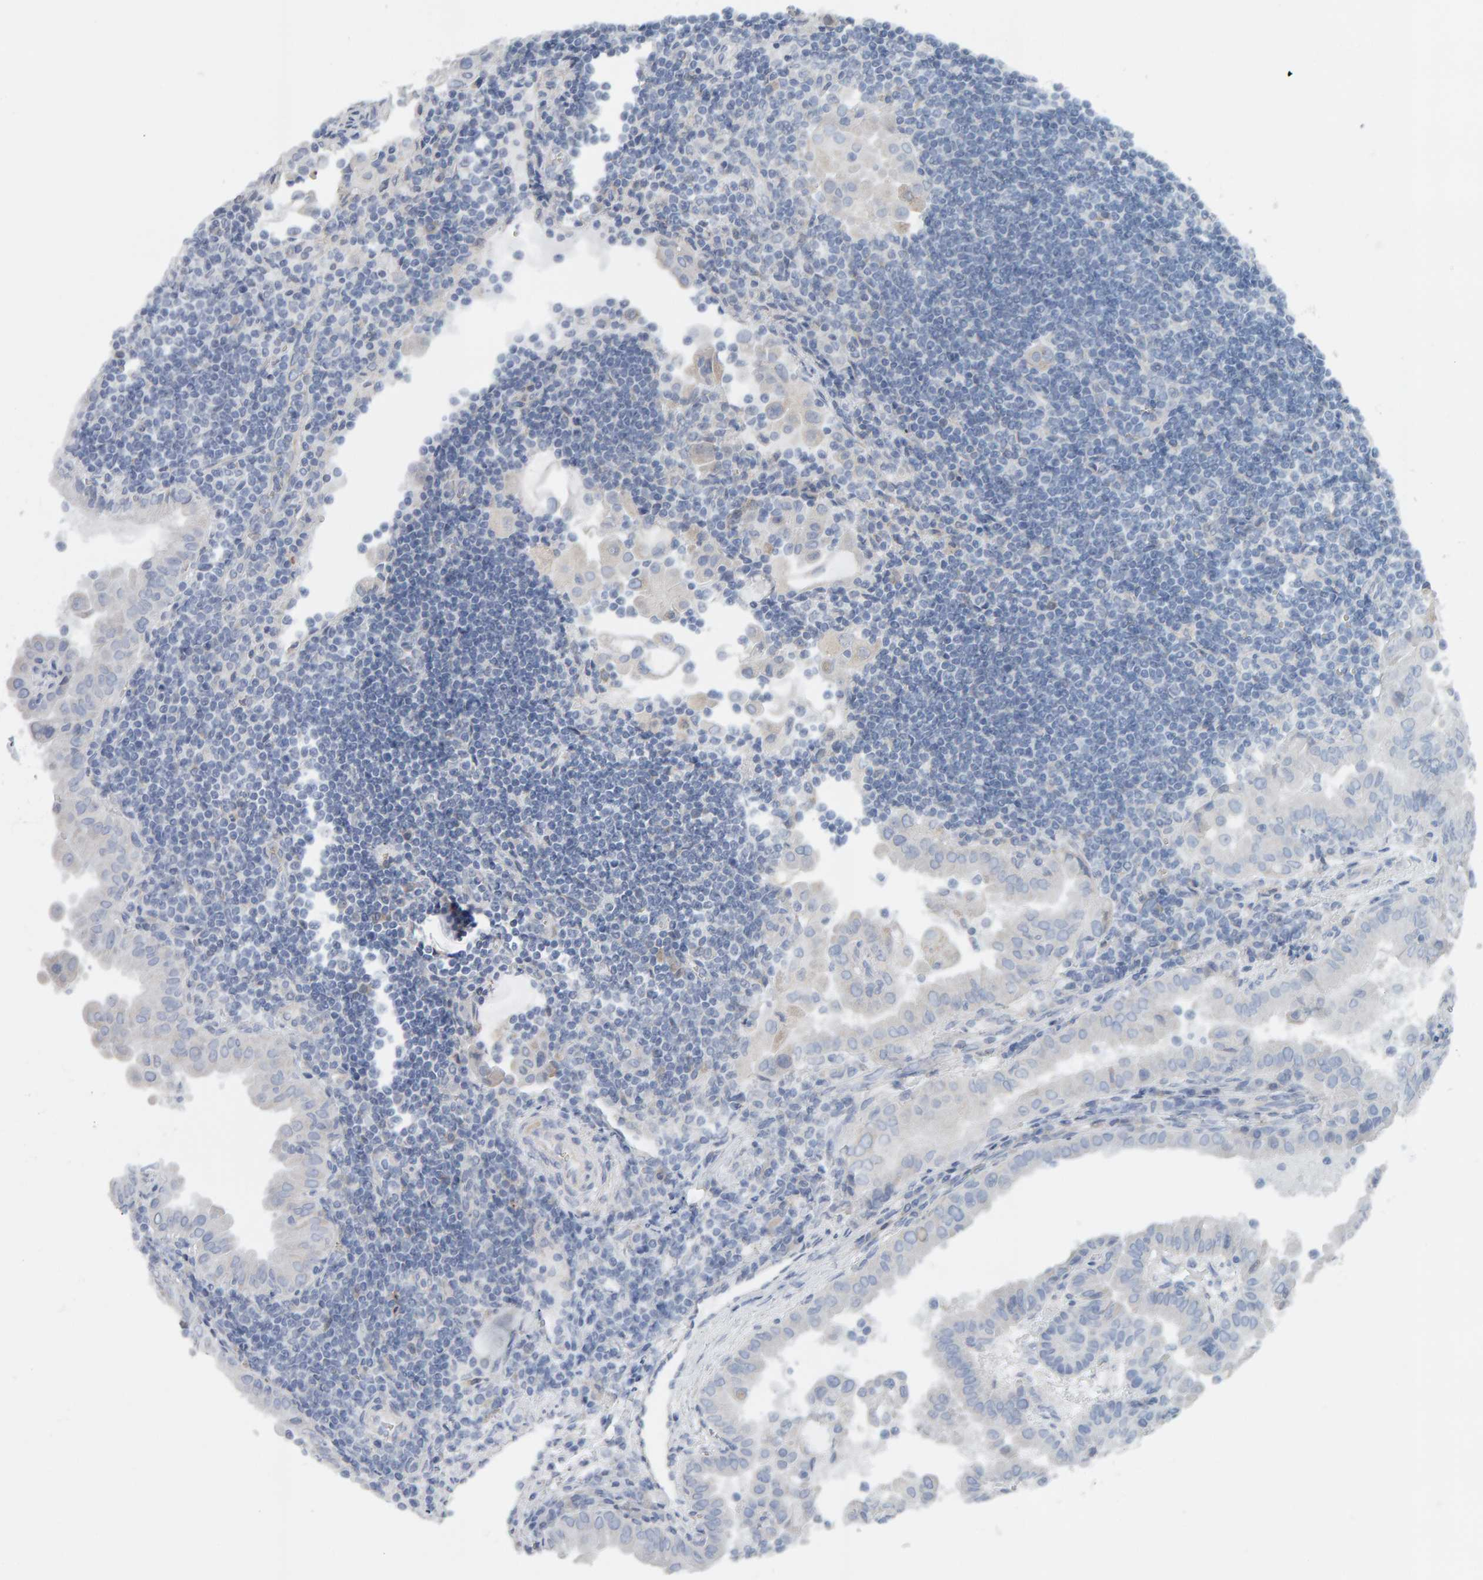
{"staining": {"intensity": "negative", "quantity": "none", "location": "none"}, "tissue": "thyroid cancer", "cell_type": "Tumor cells", "image_type": "cancer", "snomed": [{"axis": "morphology", "description": "Papillary adenocarcinoma, NOS"}, {"axis": "topography", "description": "Thyroid gland"}], "caption": "There is no significant staining in tumor cells of papillary adenocarcinoma (thyroid). (DAB (3,3'-diaminobenzidine) immunohistochemistry with hematoxylin counter stain).", "gene": "ADHFE1", "patient": {"sex": "male", "age": 33}}